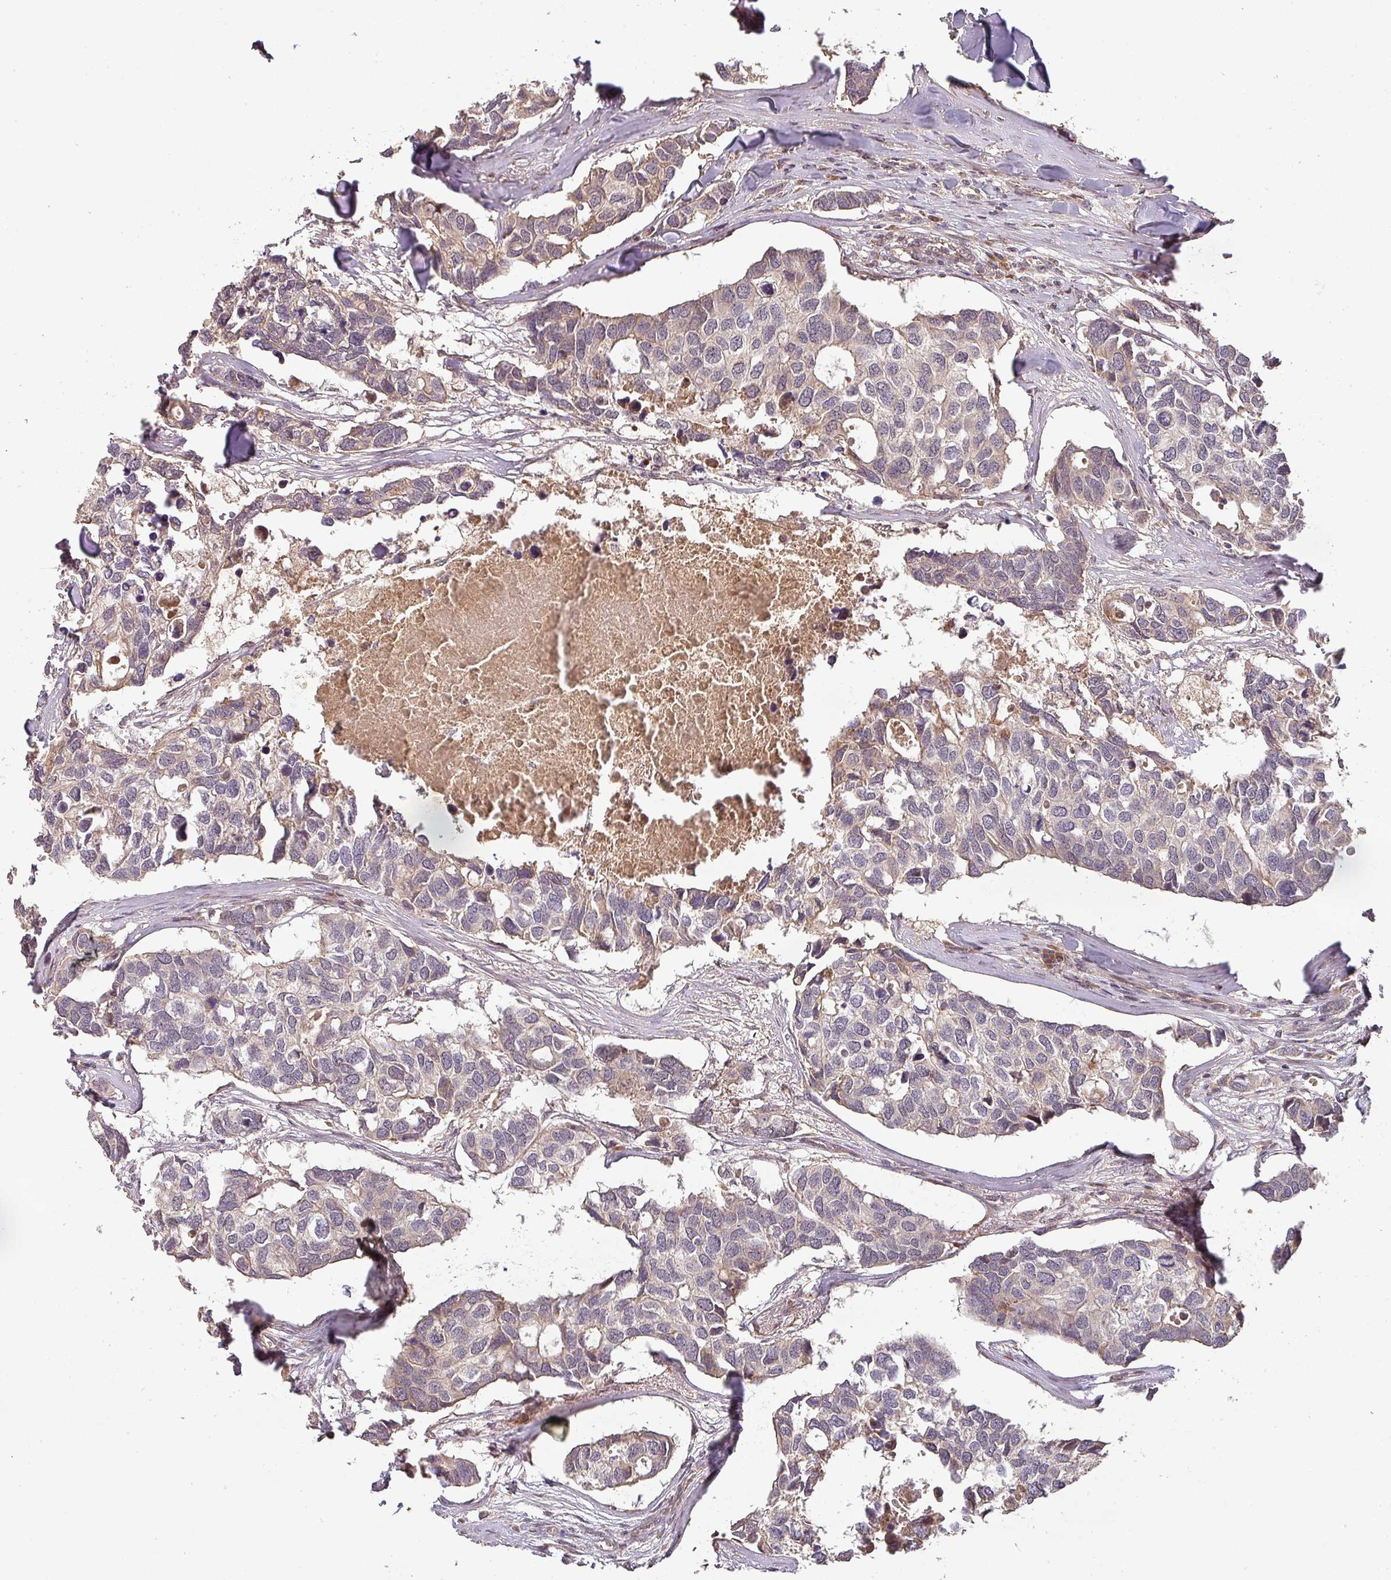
{"staining": {"intensity": "weak", "quantity": "<25%", "location": "nuclear"}, "tissue": "breast cancer", "cell_type": "Tumor cells", "image_type": "cancer", "snomed": [{"axis": "morphology", "description": "Duct carcinoma"}, {"axis": "topography", "description": "Breast"}], "caption": "Tumor cells are negative for protein expression in human breast cancer (infiltrating ductal carcinoma). (Stains: DAB immunohistochemistry (IHC) with hematoxylin counter stain, Microscopy: brightfield microscopy at high magnification).", "gene": "BPIFB3", "patient": {"sex": "female", "age": 83}}